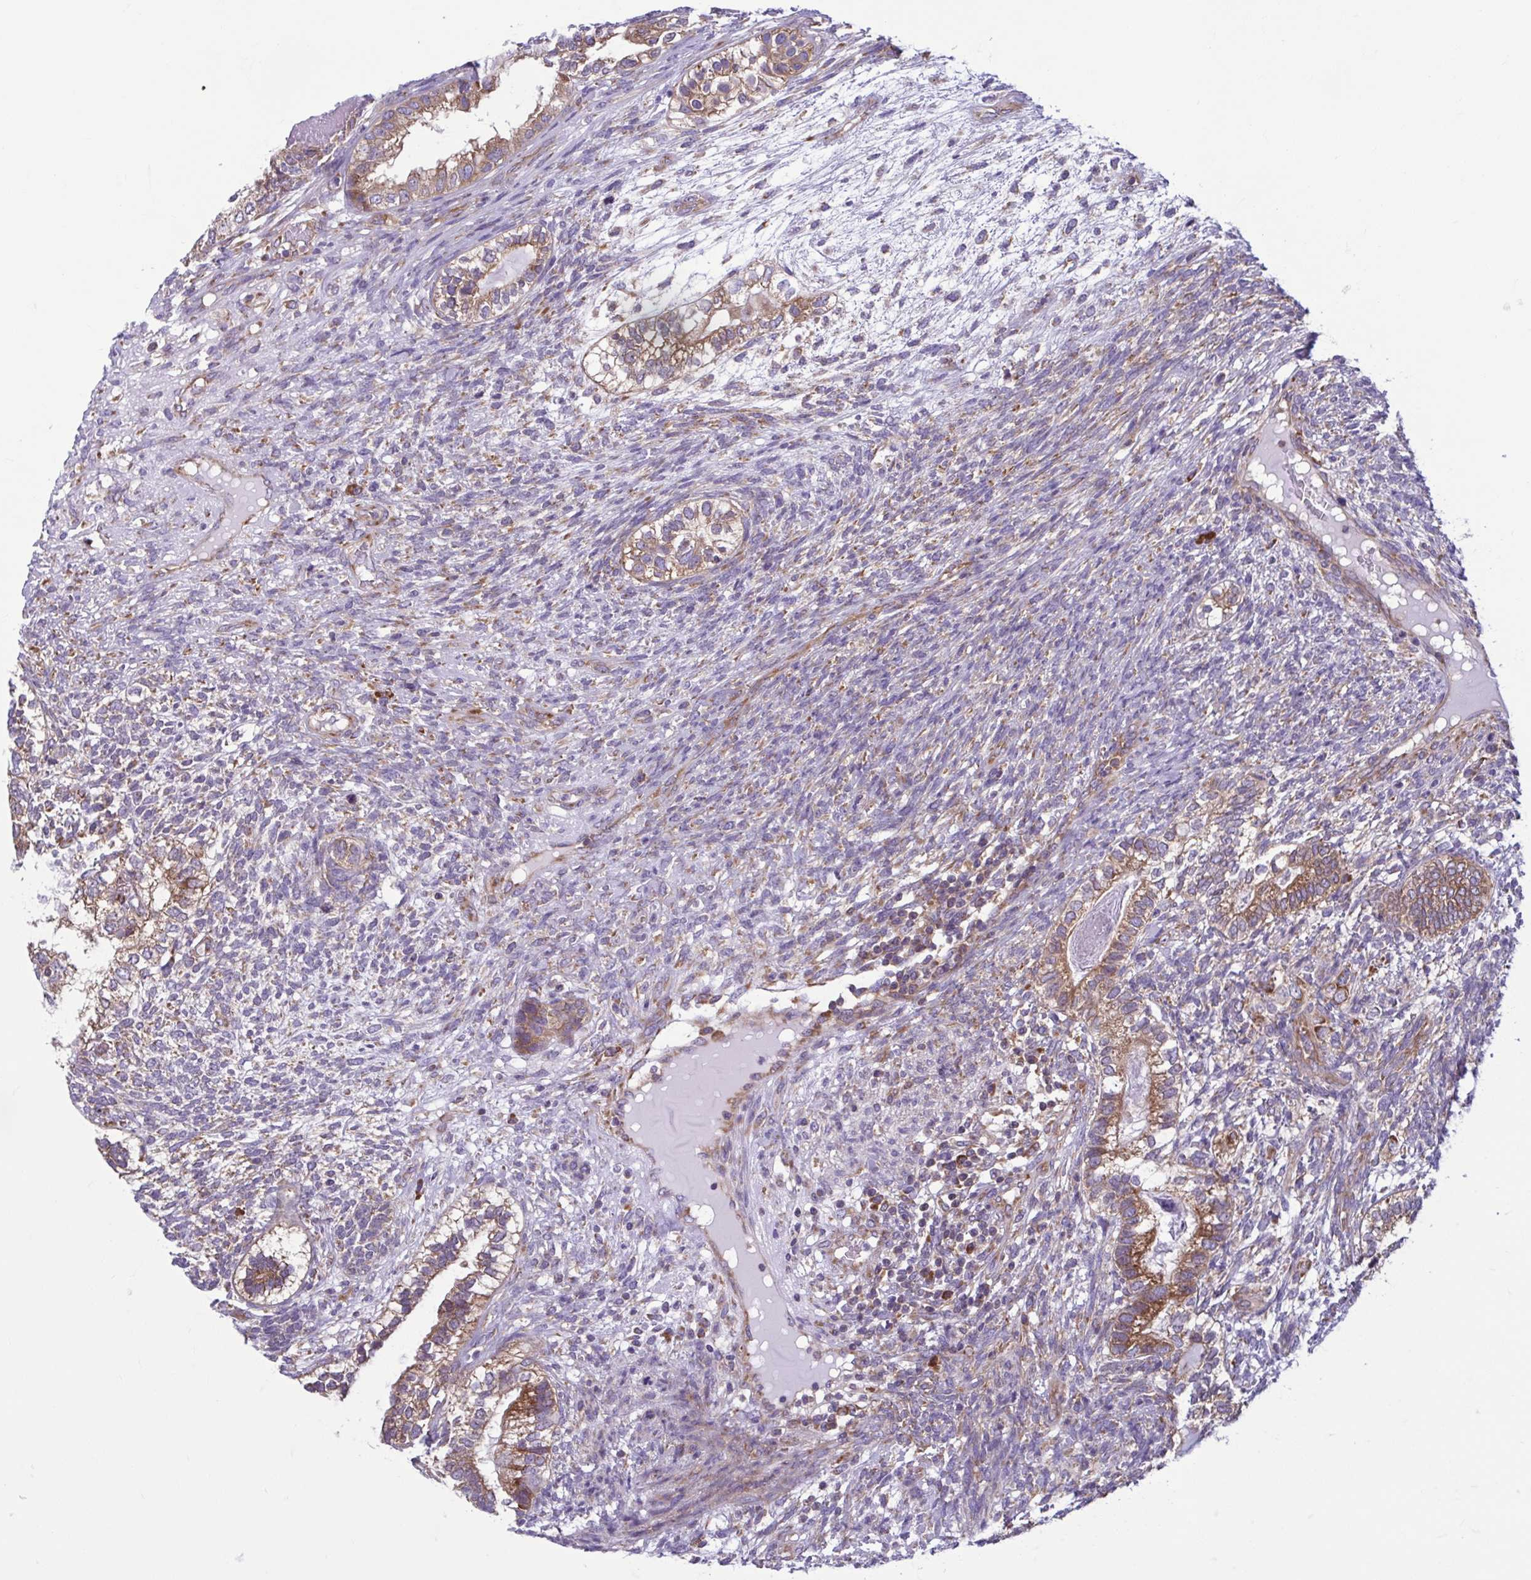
{"staining": {"intensity": "moderate", "quantity": ">75%", "location": "cytoplasmic/membranous"}, "tissue": "testis cancer", "cell_type": "Tumor cells", "image_type": "cancer", "snomed": [{"axis": "morphology", "description": "Seminoma, NOS"}, {"axis": "morphology", "description": "Carcinoma, Embryonal, NOS"}, {"axis": "topography", "description": "Testis"}], "caption": "Seminoma (testis) stained with DAB (3,3'-diaminobenzidine) immunohistochemistry (IHC) reveals medium levels of moderate cytoplasmic/membranous positivity in about >75% of tumor cells. The protein of interest is stained brown, and the nuclei are stained in blue (DAB IHC with brightfield microscopy, high magnification).", "gene": "RPS16", "patient": {"sex": "male", "age": 41}}